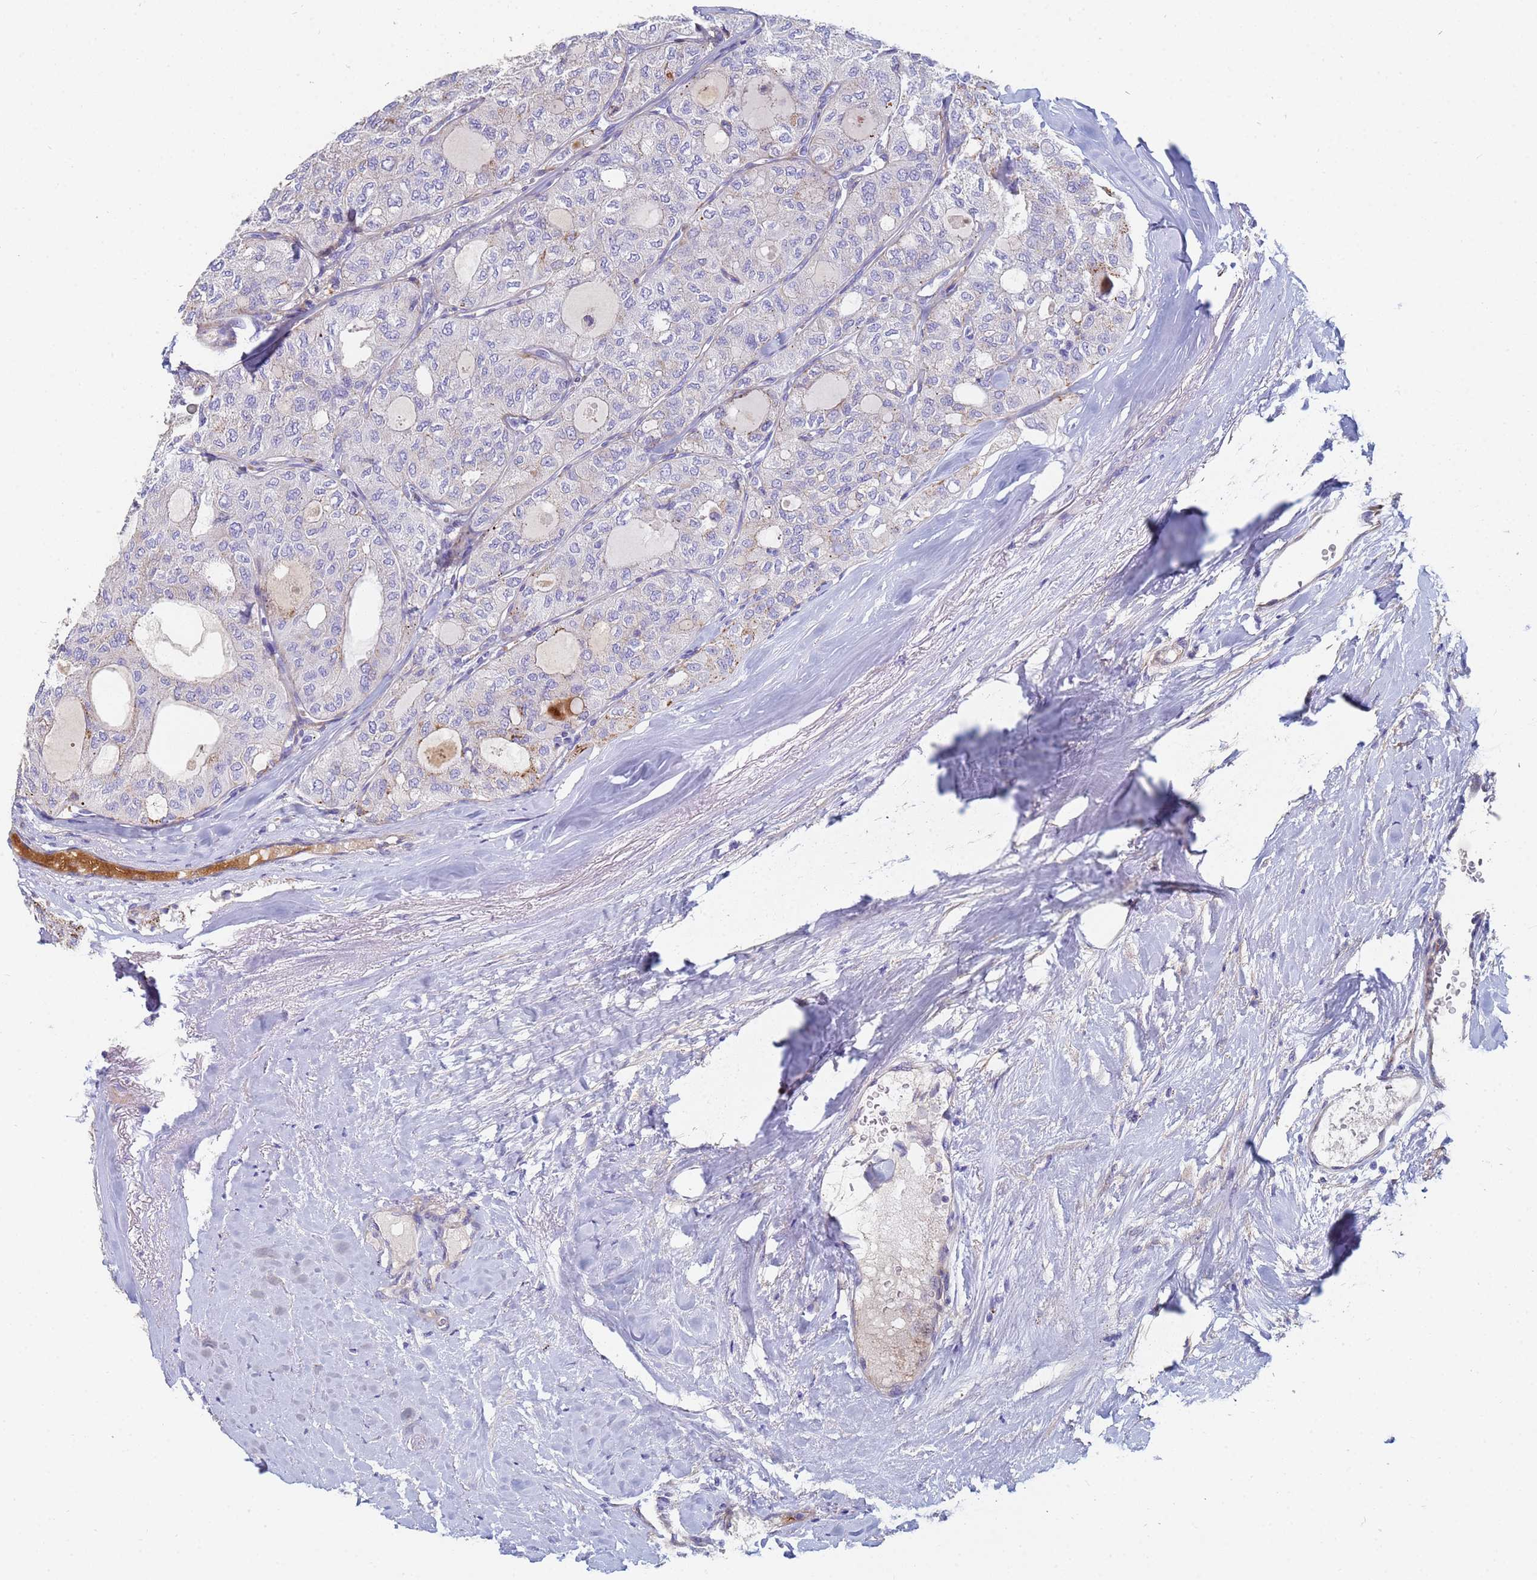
{"staining": {"intensity": "negative", "quantity": "none", "location": "none"}, "tissue": "thyroid cancer", "cell_type": "Tumor cells", "image_type": "cancer", "snomed": [{"axis": "morphology", "description": "Follicular adenoma carcinoma, NOS"}, {"axis": "topography", "description": "Thyroid gland"}], "caption": "An image of human thyroid cancer is negative for staining in tumor cells.", "gene": "ABCA8", "patient": {"sex": "male", "age": 75}}